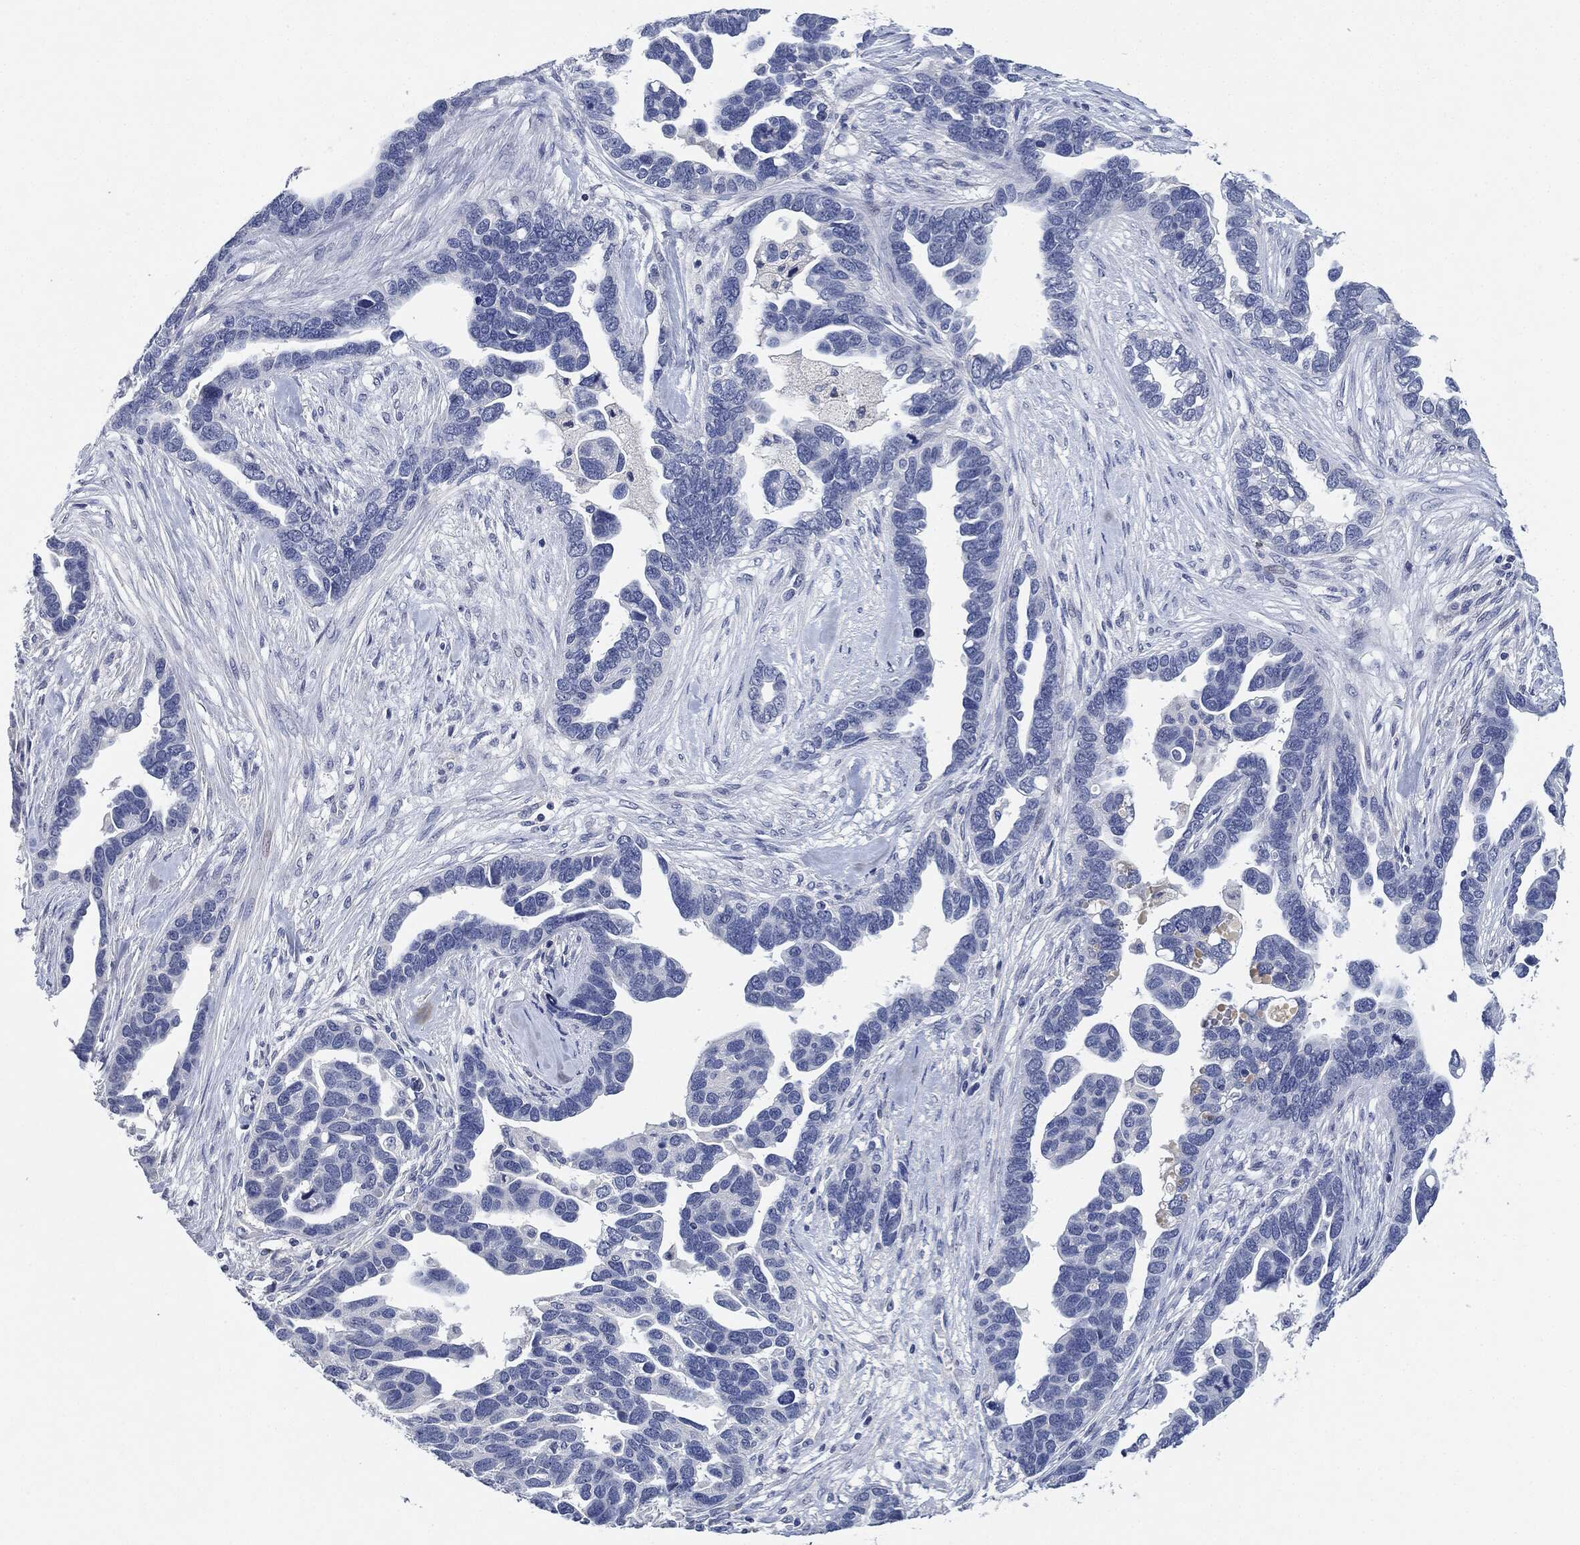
{"staining": {"intensity": "negative", "quantity": "none", "location": "none"}, "tissue": "ovarian cancer", "cell_type": "Tumor cells", "image_type": "cancer", "snomed": [{"axis": "morphology", "description": "Cystadenocarcinoma, serous, NOS"}, {"axis": "topography", "description": "Ovary"}], "caption": "Immunohistochemical staining of human ovarian serous cystadenocarcinoma demonstrates no significant staining in tumor cells.", "gene": "NTRK1", "patient": {"sex": "female", "age": 54}}